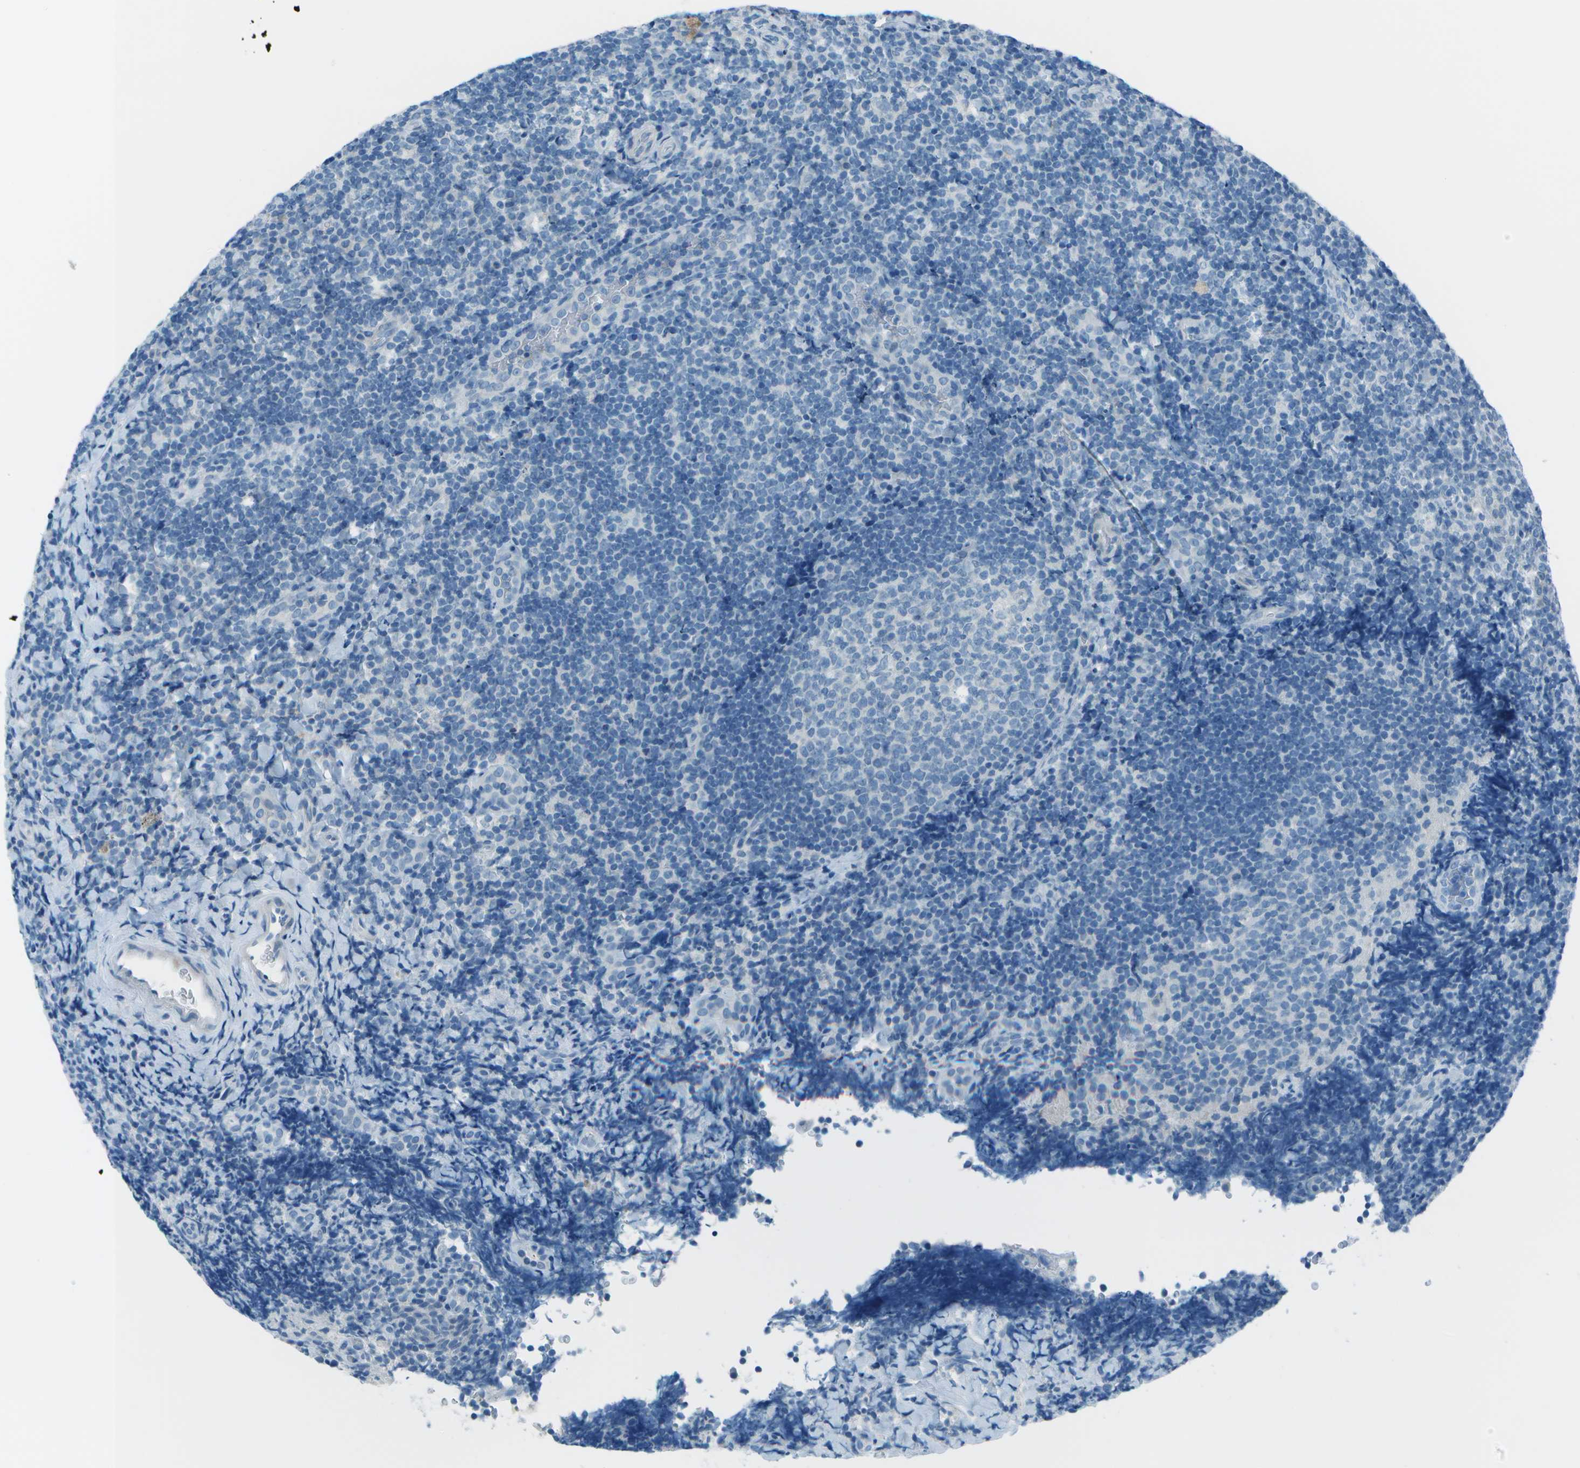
{"staining": {"intensity": "negative", "quantity": "none", "location": "none"}, "tissue": "tonsil", "cell_type": "Germinal center cells", "image_type": "normal", "snomed": [{"axis": "morphology", "description": "Normal tissue, NOS"}, {"axis": "topography", "description": "Tonsil"}], "caption": "An immunohistochemistry (IHC) photomicrograph of unremarkable tonsil is shown. There is no staining in germinal center cells of tonsil.", "gene": "FGF1", "patient": {"sex": "male", "age": 37}}